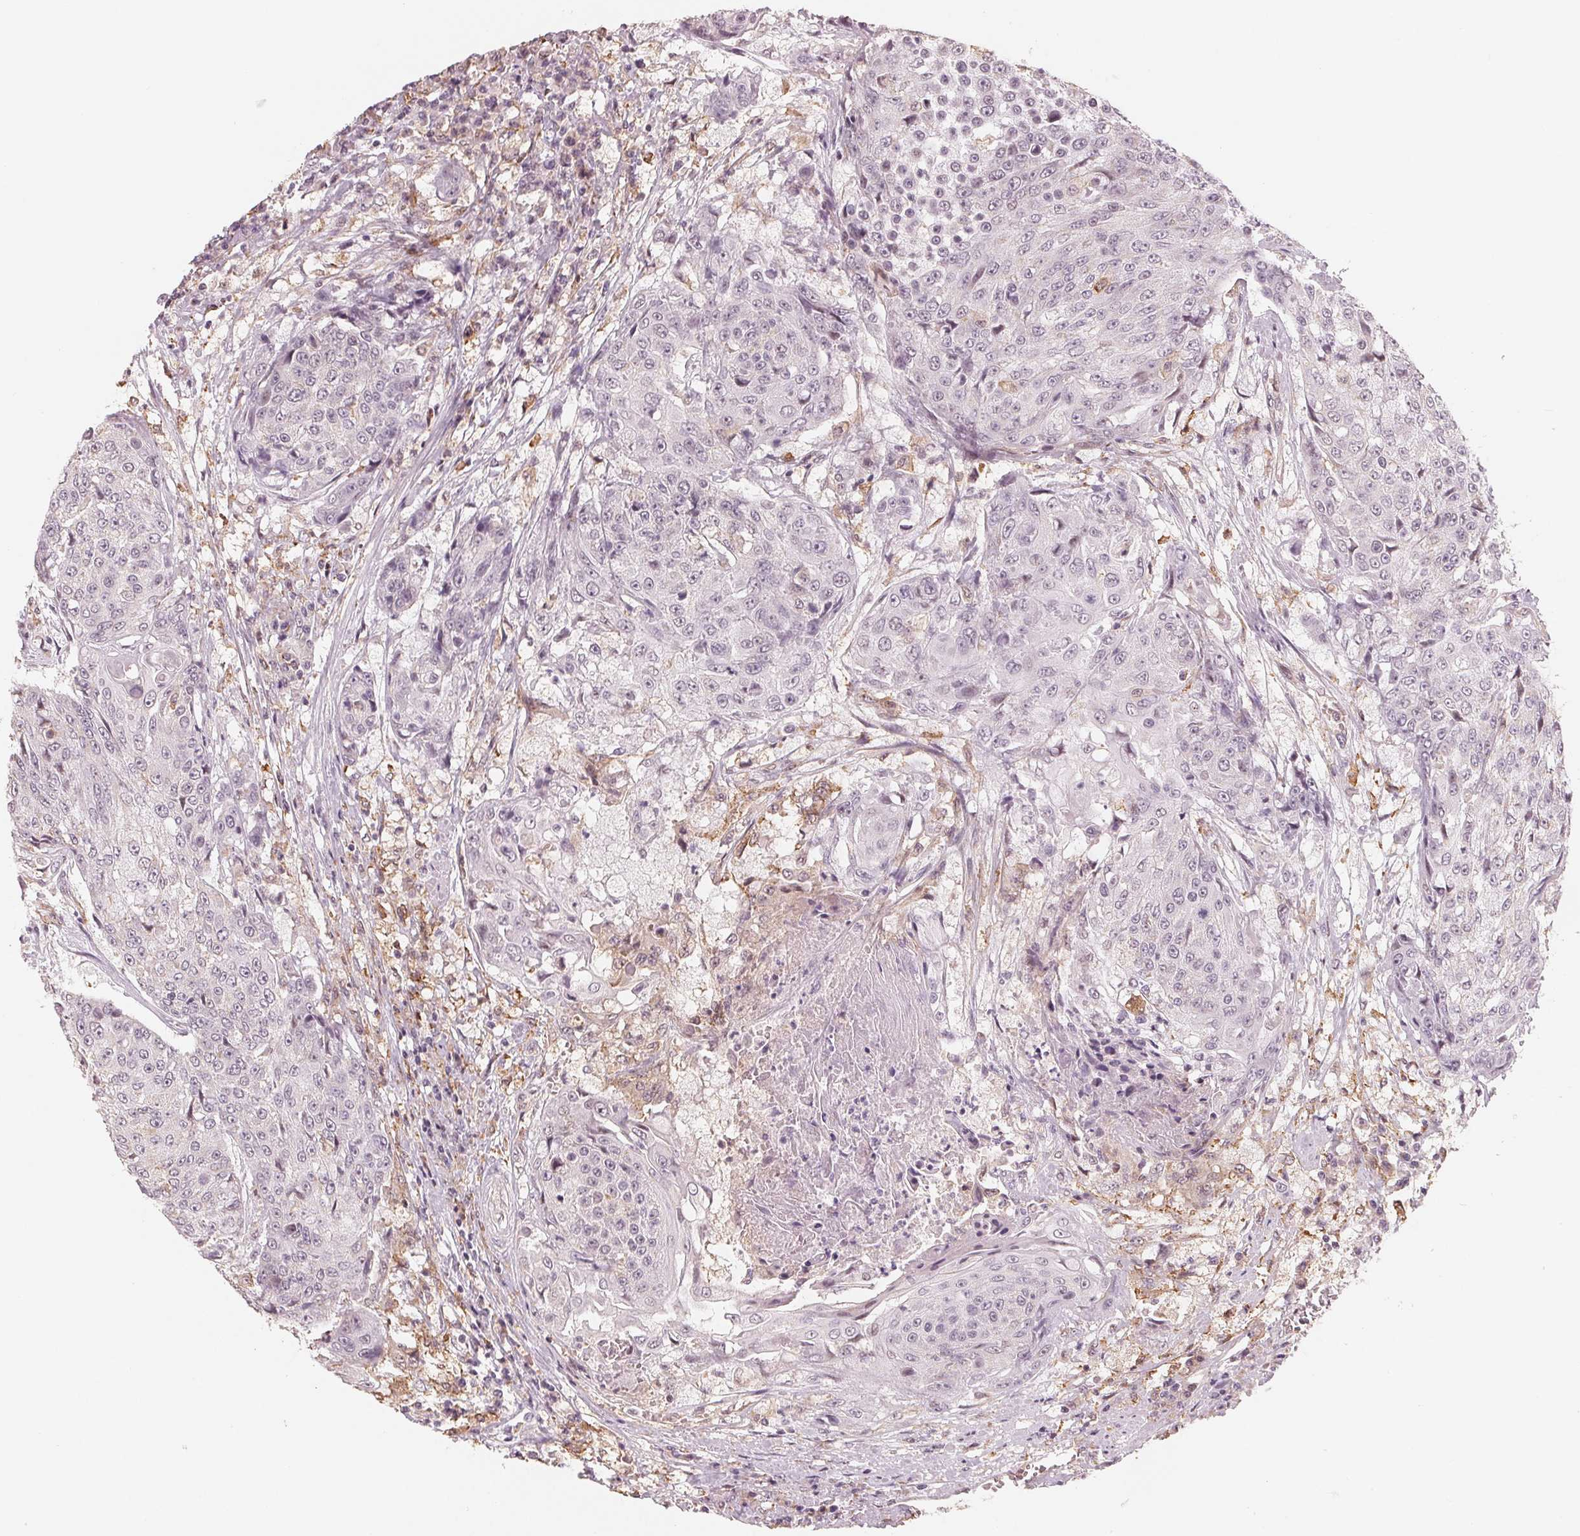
{"staining": {"intensity": "negative", "quantity": "none", "location": "none"}, "tissue": "urothelial cancer", "cell_type": "Tumor cells", "image_type": "cancer", "snomed": [{"axis": "morphology", "description": "Urothelial carcinoma, High grade"}, {"axis": "topography", "description": "Urinary bladder"}], "caption": "DAB immunohistochemical staining of urothelial cancer displays no significant expression in tumor cells. (Brightfield microscopy of DAB immunohistochemistry (IHC) at high magnification).", "gene": "IL9R", "patient": {"sex": "female", "age": 63}}